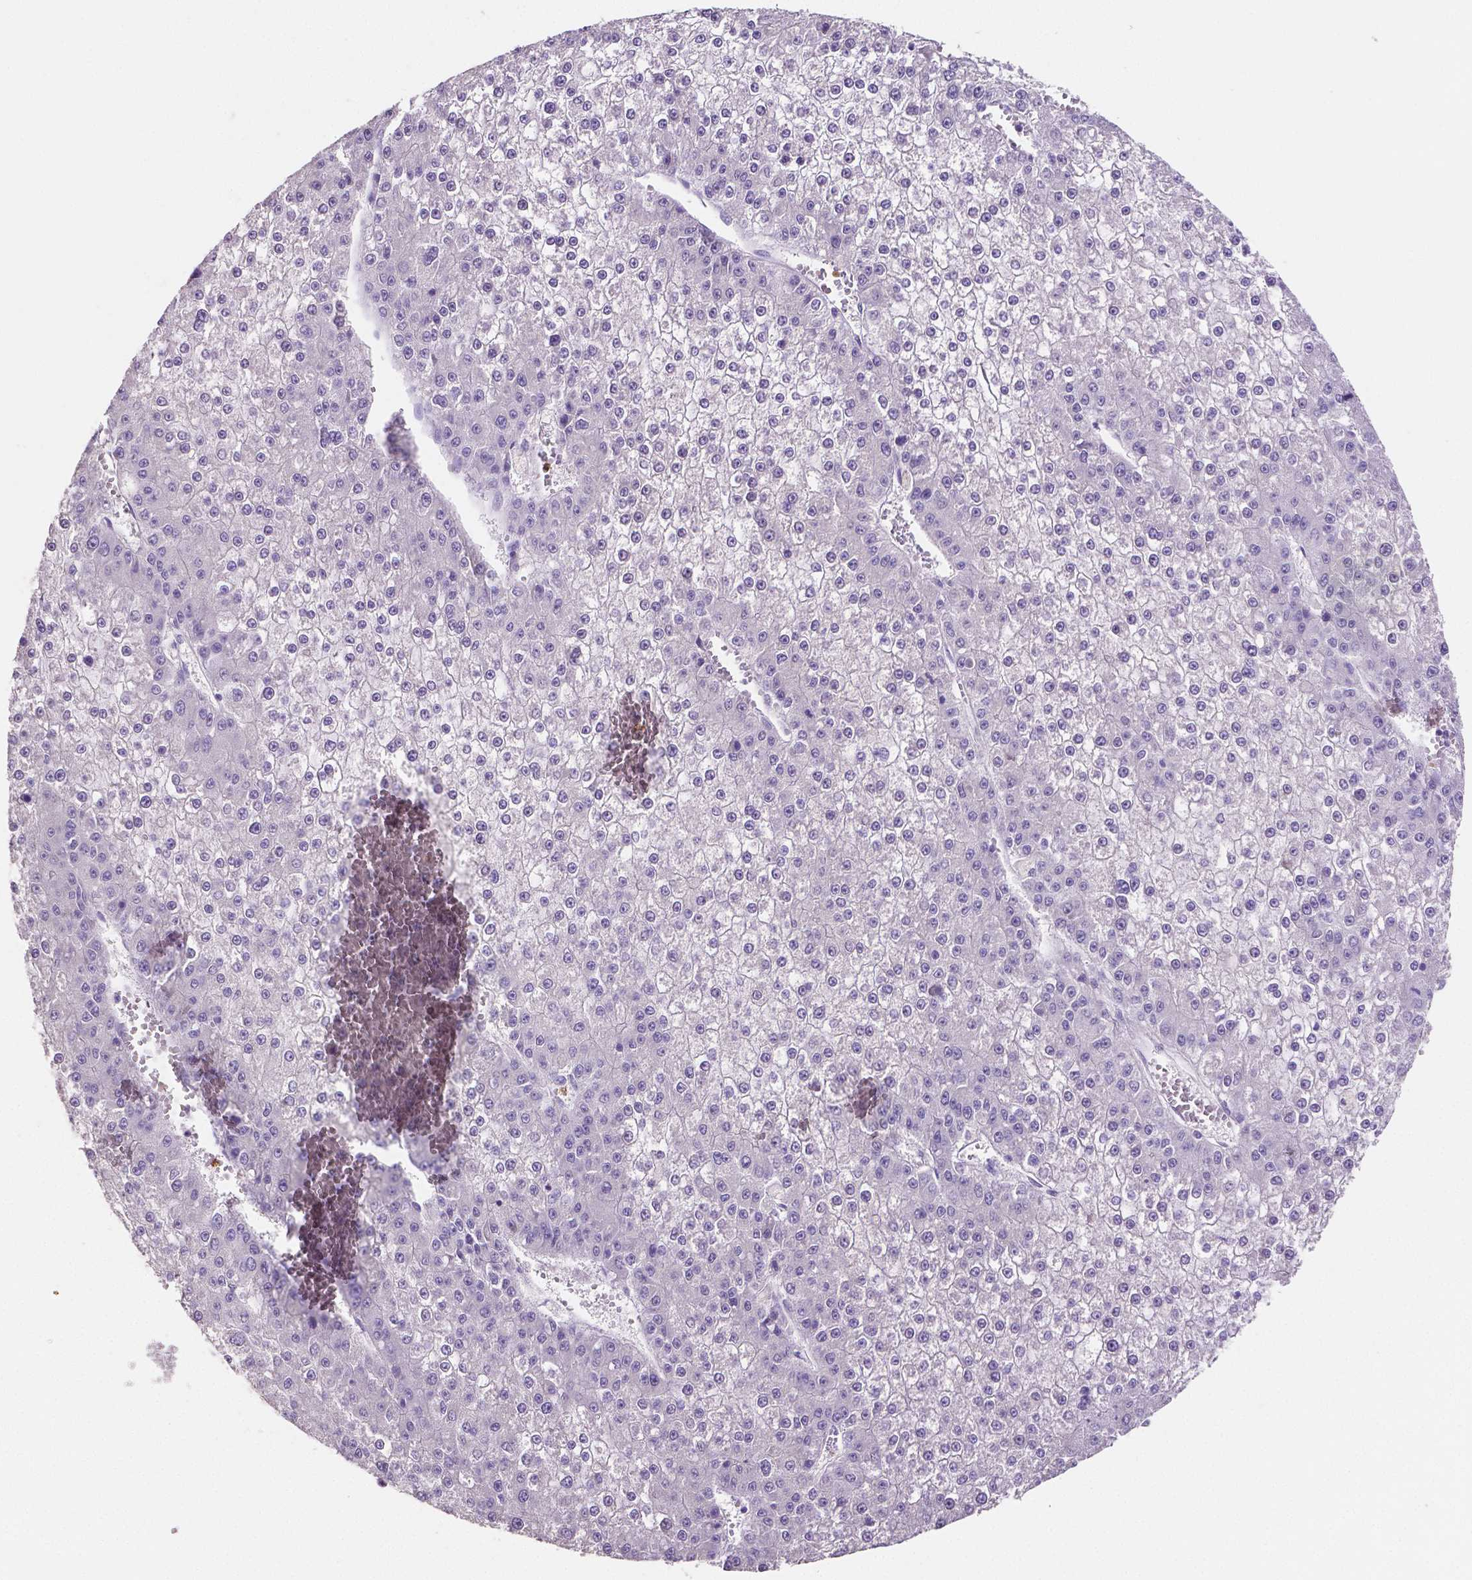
{"staining": {"intensity": "negative", "quantity": "none", "location": "none"}, "tissue": "liver cancer", "cell_type": "Tumor cells", "image_type": "cancer", "snomed": [{"axis": "morphology", "description": "Carcinoma, Hepatocellular, NOS"}, {"axis": "topography", "description": "Liver"}], "caption": "Immunohistochemistry histopathology image of liver cancer (hepatocellular carcinoma) stained for a protein (brown), which reveals no expression in tumor cells. (DAB immunohistochemistry with hematoxylin counter stain).", "gene": "MMP9", "patient": {"sex": "female", "age": 73}}